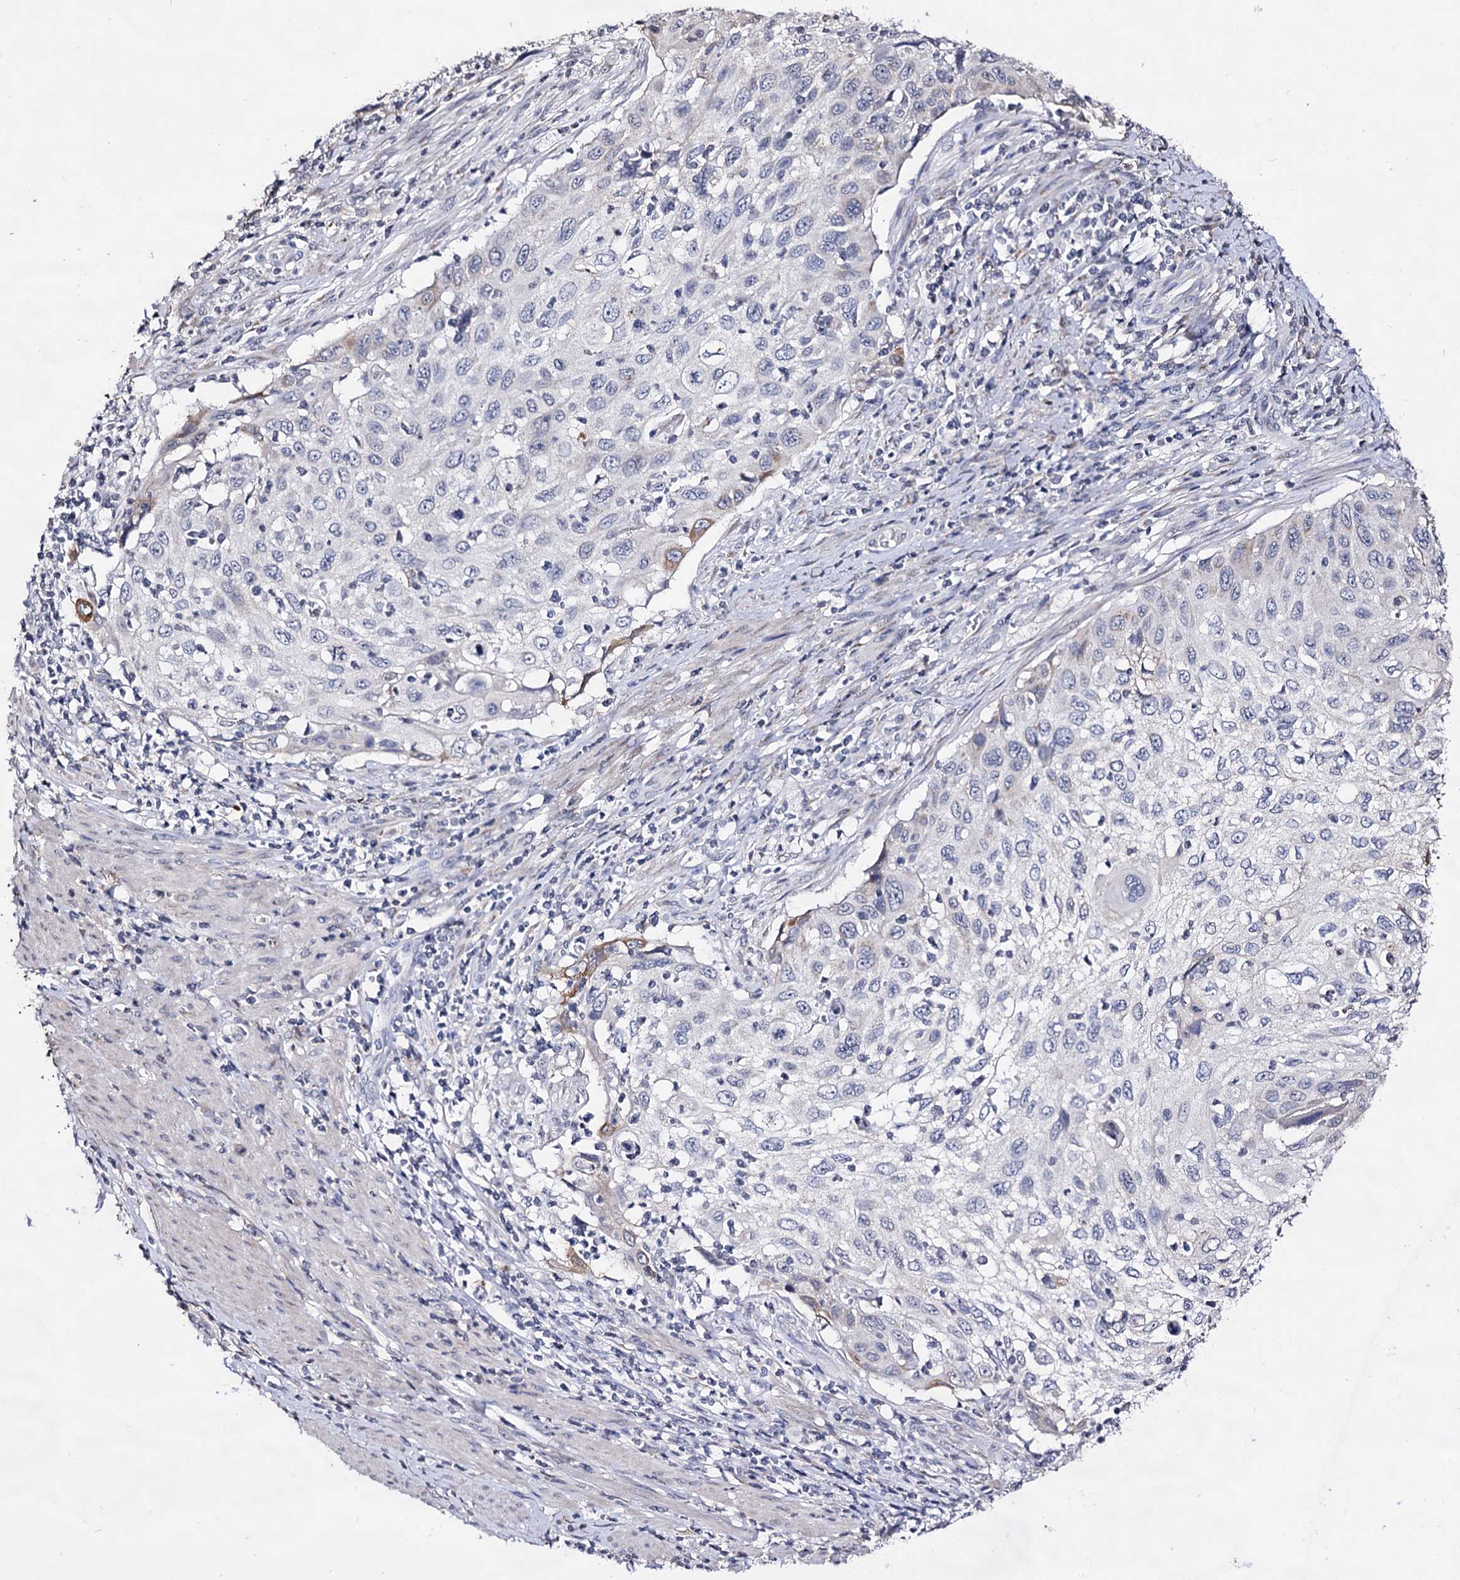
{"staining": {"intensity": "negative", "quantity": "none", "location": "none"}, "tissue": "cervical cancer", "cell_type": "Tumor cells", "image_type": "cancer", "snomed": [{"axis": "morphology", "description": "Squamous cell carcinoma, NOS"}, {"axis": "topography", "description": "Cervix"}], "caption": "Cervical cancer (squamous cell carcinoma) was stained to show a protein in brown. There is no significant staining in tumor cells.", "gene": "PLIN1", "patient": {"sex": "female", "age": 70}}